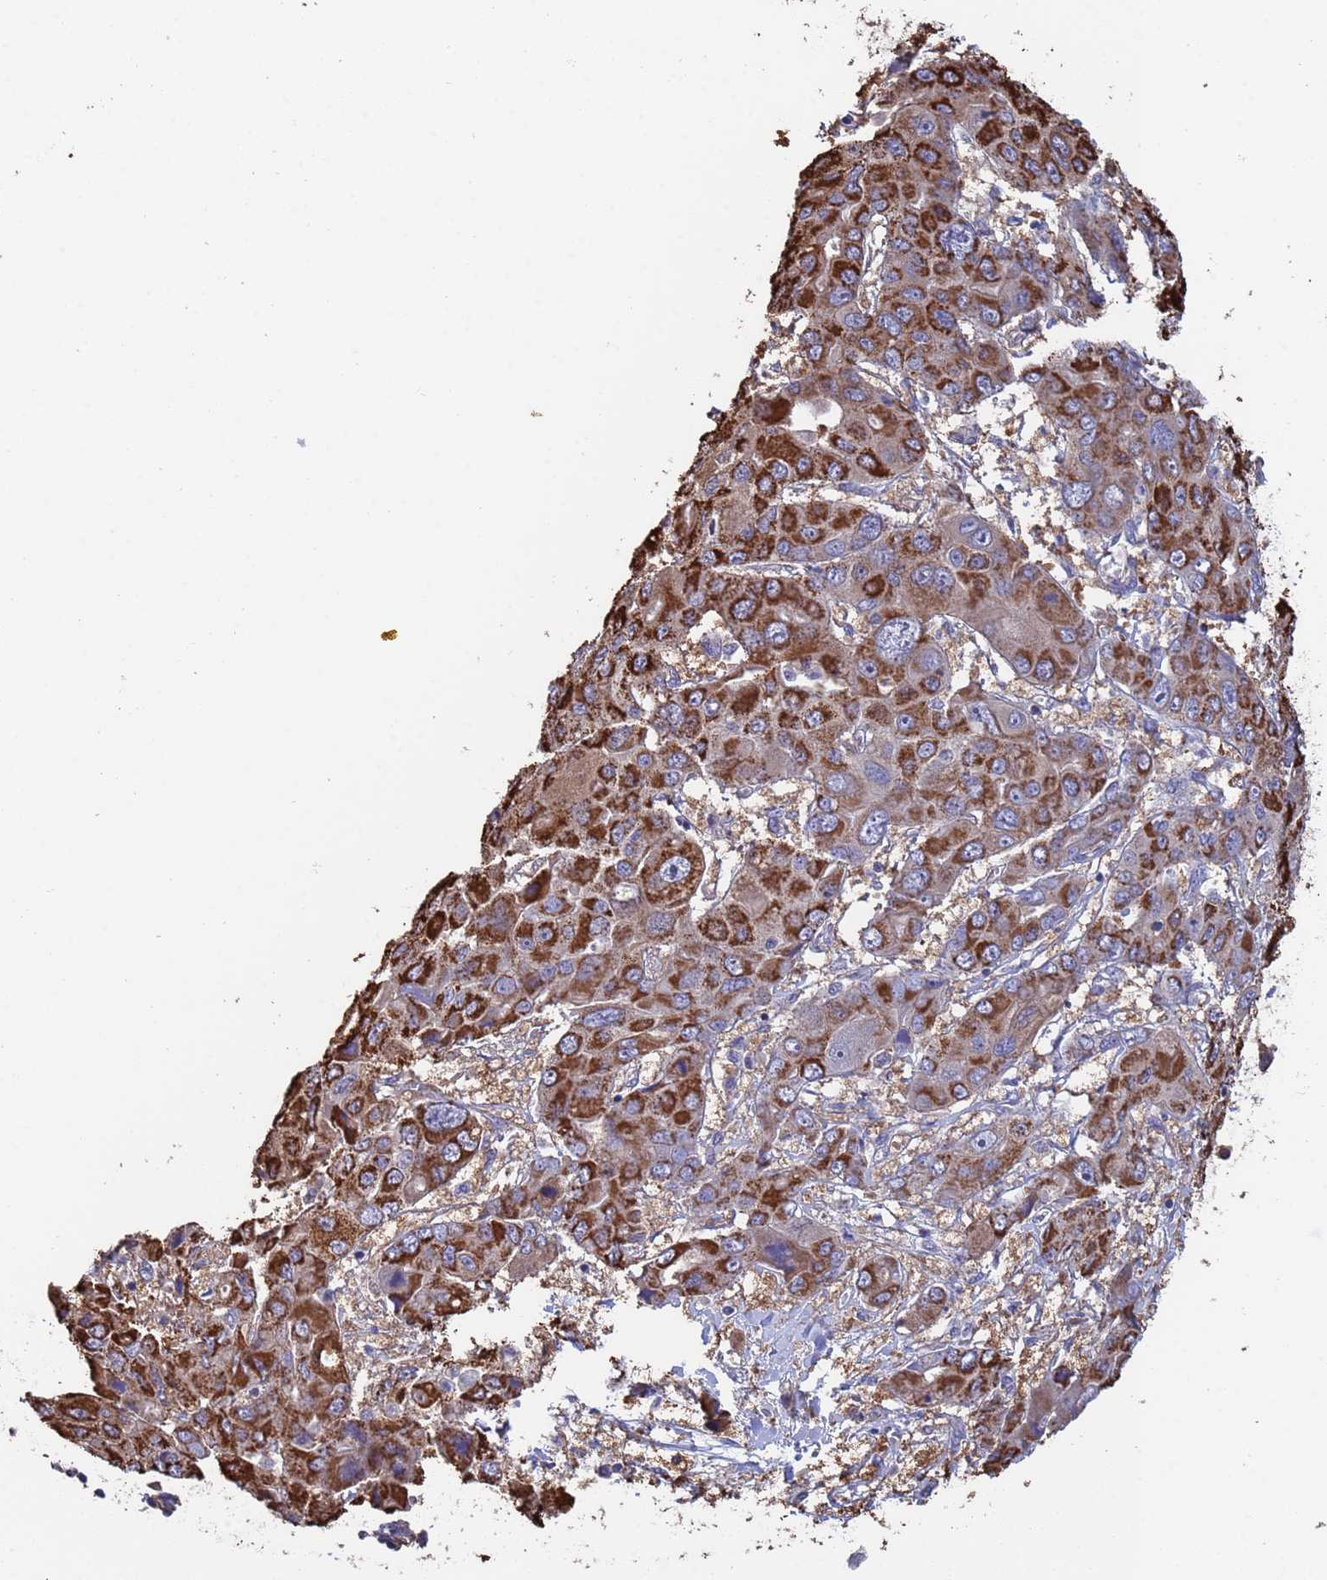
{"staining": {"intensity": "strong", "quantity": ">75%", "location": "cytoplasmic/membranous"}, "tissue": "liver cancer", "cell_type": "Tumor cells", "image_type": "cancer", "snomed": [{"axis": "morphology", "description": "Cholangiocarcinoma"}, {"axis": "topography", "description": "Liver"}], "caption": "Liver cholangiocarcinoma stained with a brown dye shows strong cytoplasmic/membranous positive expression in approximately >75% of tumor cells.", "gene": "FAM25A", "patient": {"sex": "male", "age": 67}}